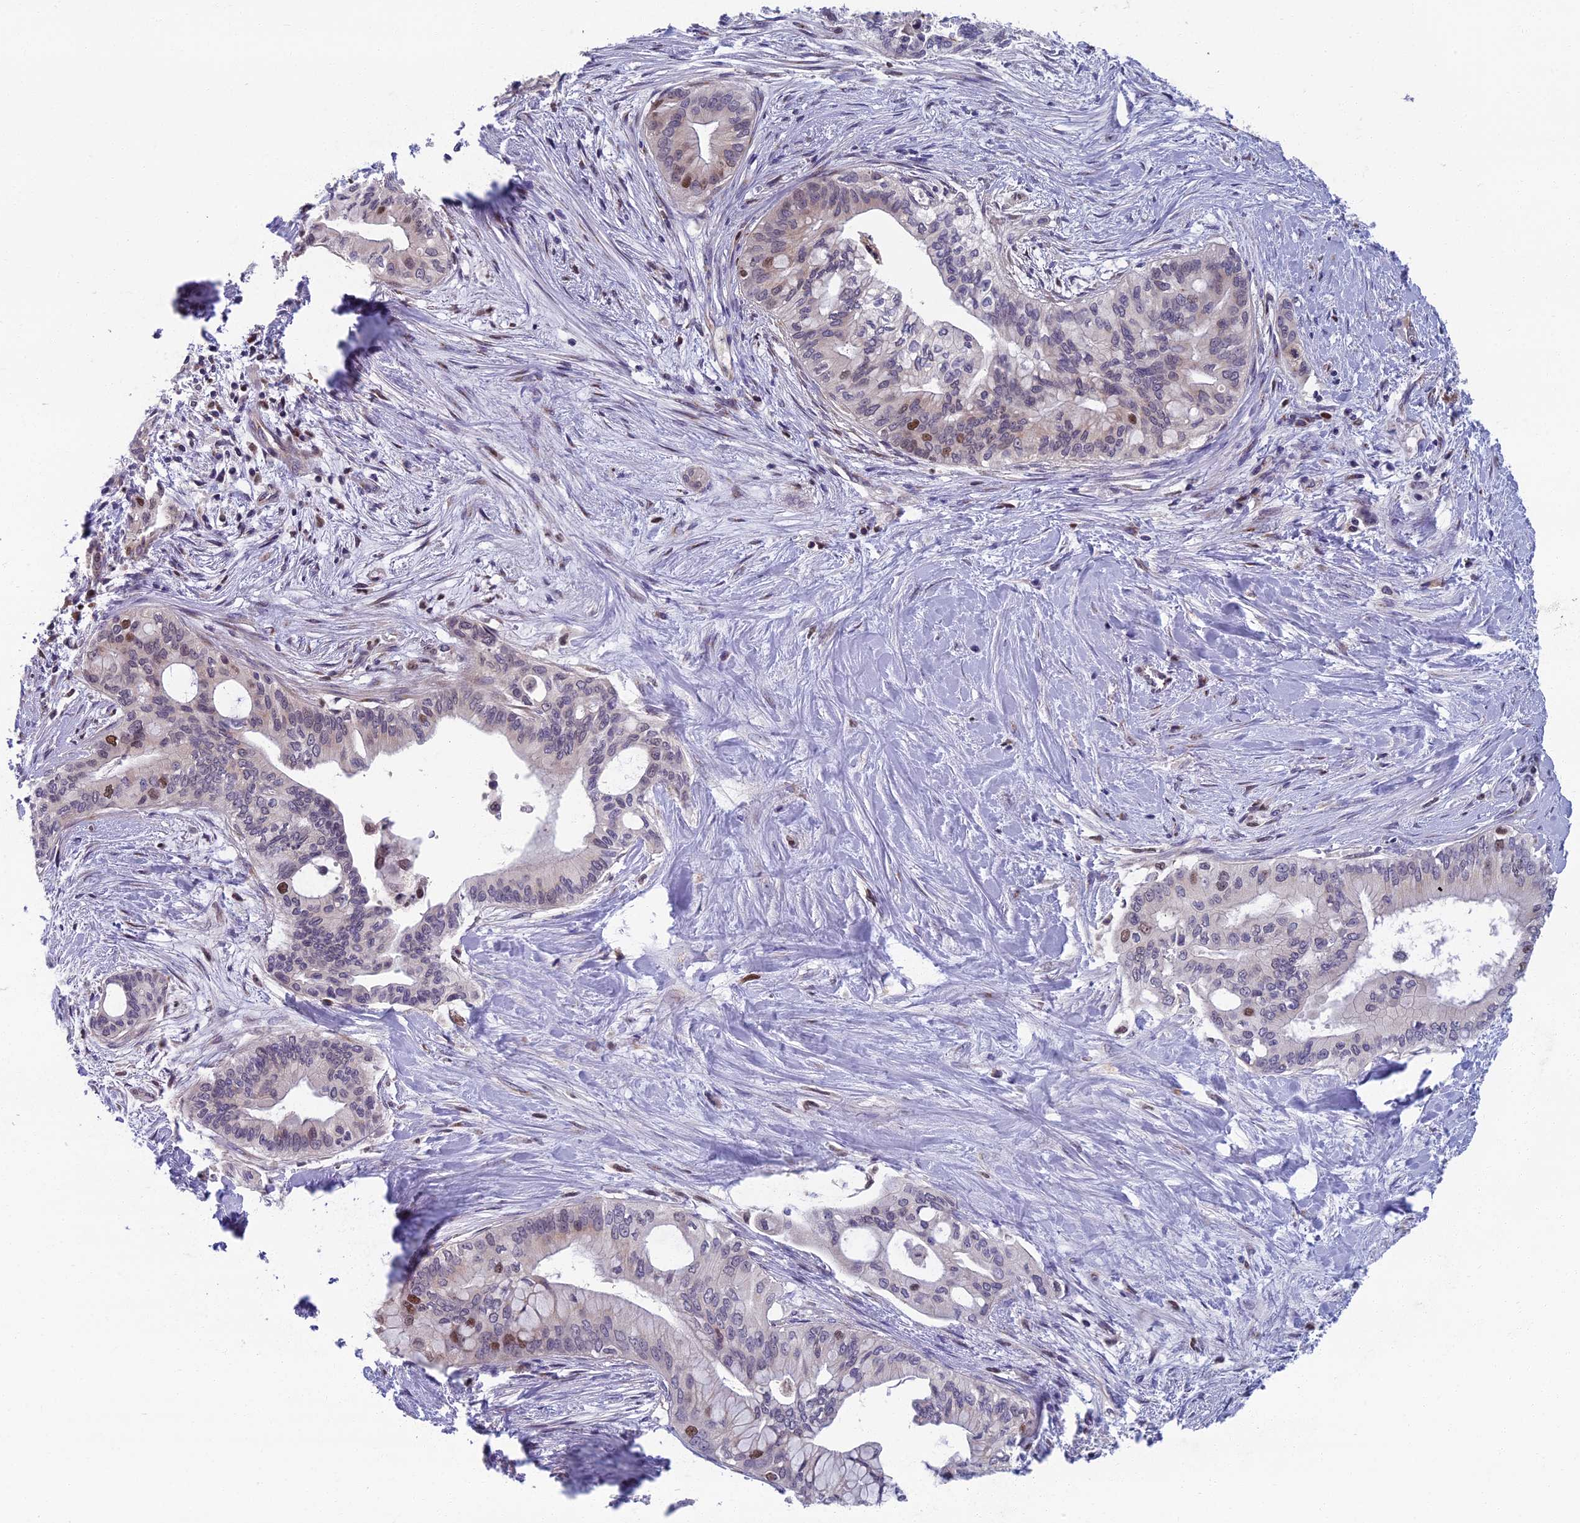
{"staining": {"intensity": "moderate", "quantity": "<25%", "location": "nuclear"}, "tissue": "pancreatic cancer", "cell_type": "Tumor cells", "image_type": "cancer", "snomed": [{"axis": "morphology", "description": "Adenocarcinoma, NOS"}, {"axis": "topography", "description": "Pancreas"}], "caption": "A brown stain labels moderate nuclear expression of a protein in human pancreatic cancer tumor cells.", "gene": "LIG1", "patient": {"sex": "male", "age": 46}}